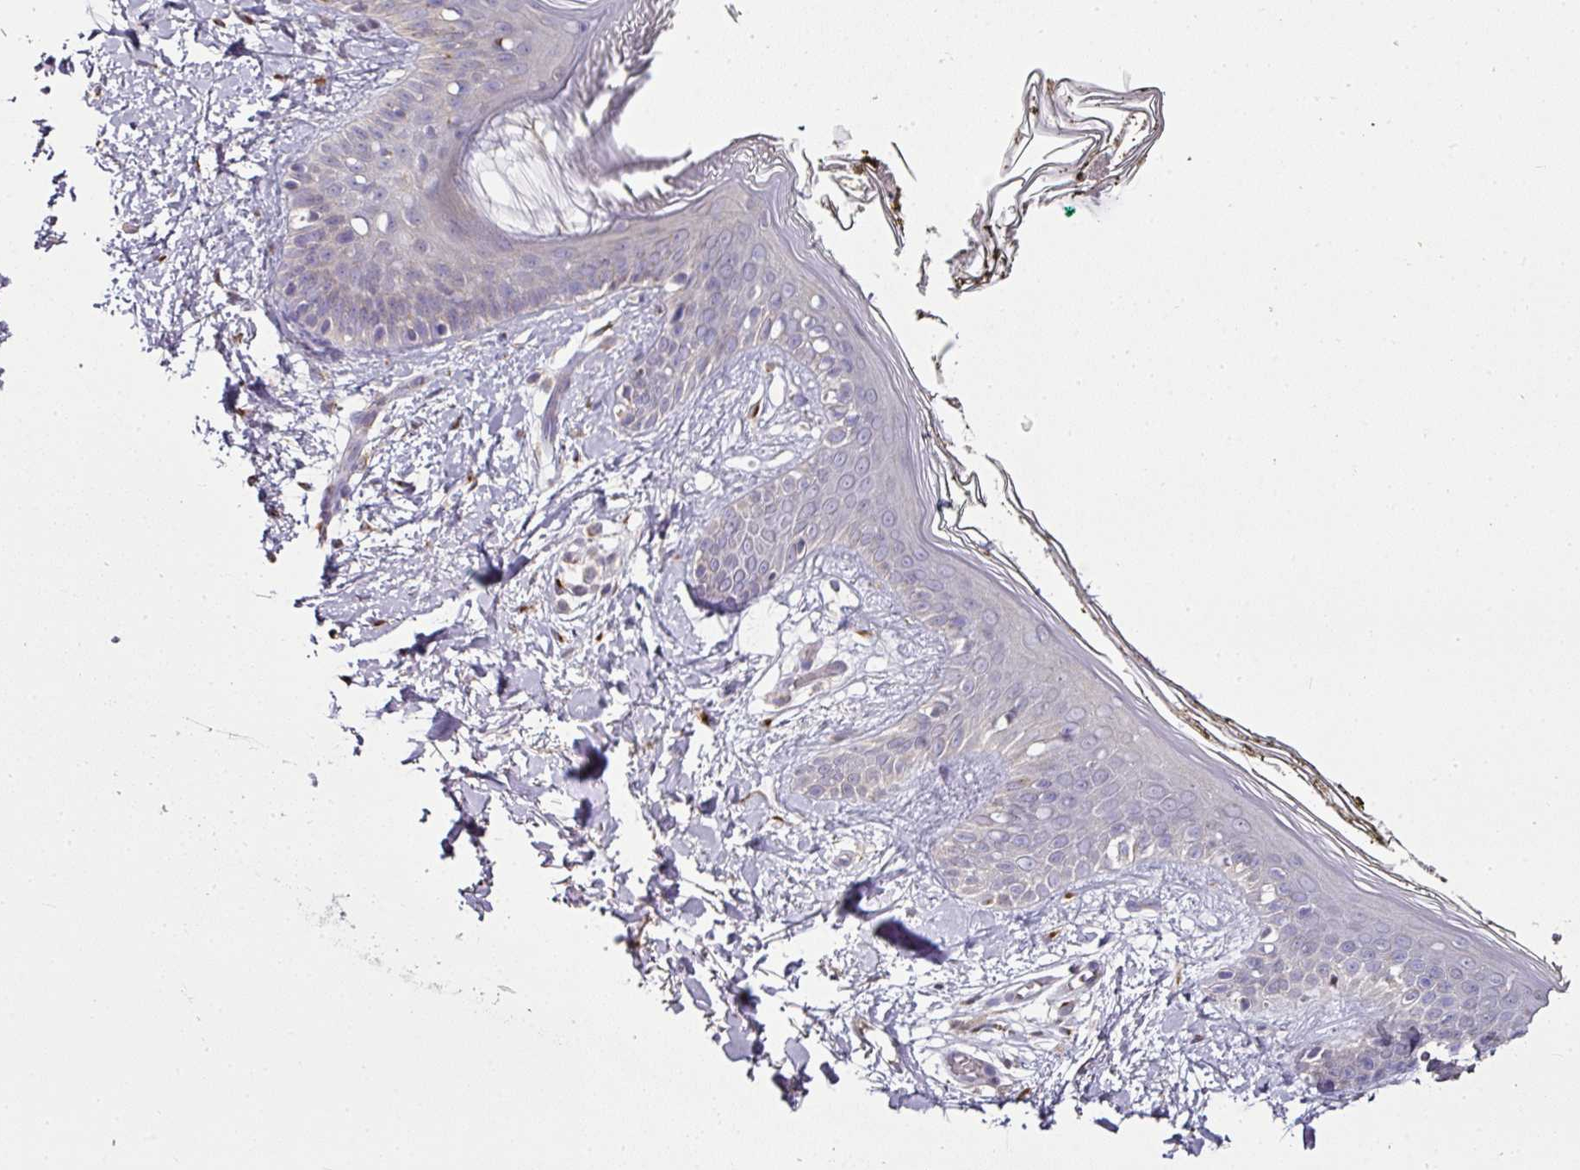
{"staining": {"intensity": "negative", "quantity": "none", "location": "none"}, "tissue": "skin", "cell_type": "Fibroblasts", "image_type": "normal", "snomed": [{"axis": "morphology", "description": "Normal tissue, NOS"}, {"axis": "topography", "description": "Skin"}], "caption": "The micrograph shows no staining of fibroblasts in unremarkable skin. The staining is performed using DAB brown chromogen with nuclei counter-stained in using hematoxylin.", "gene": "JPH2", "patient": {"sex": "female", "age": 34}}